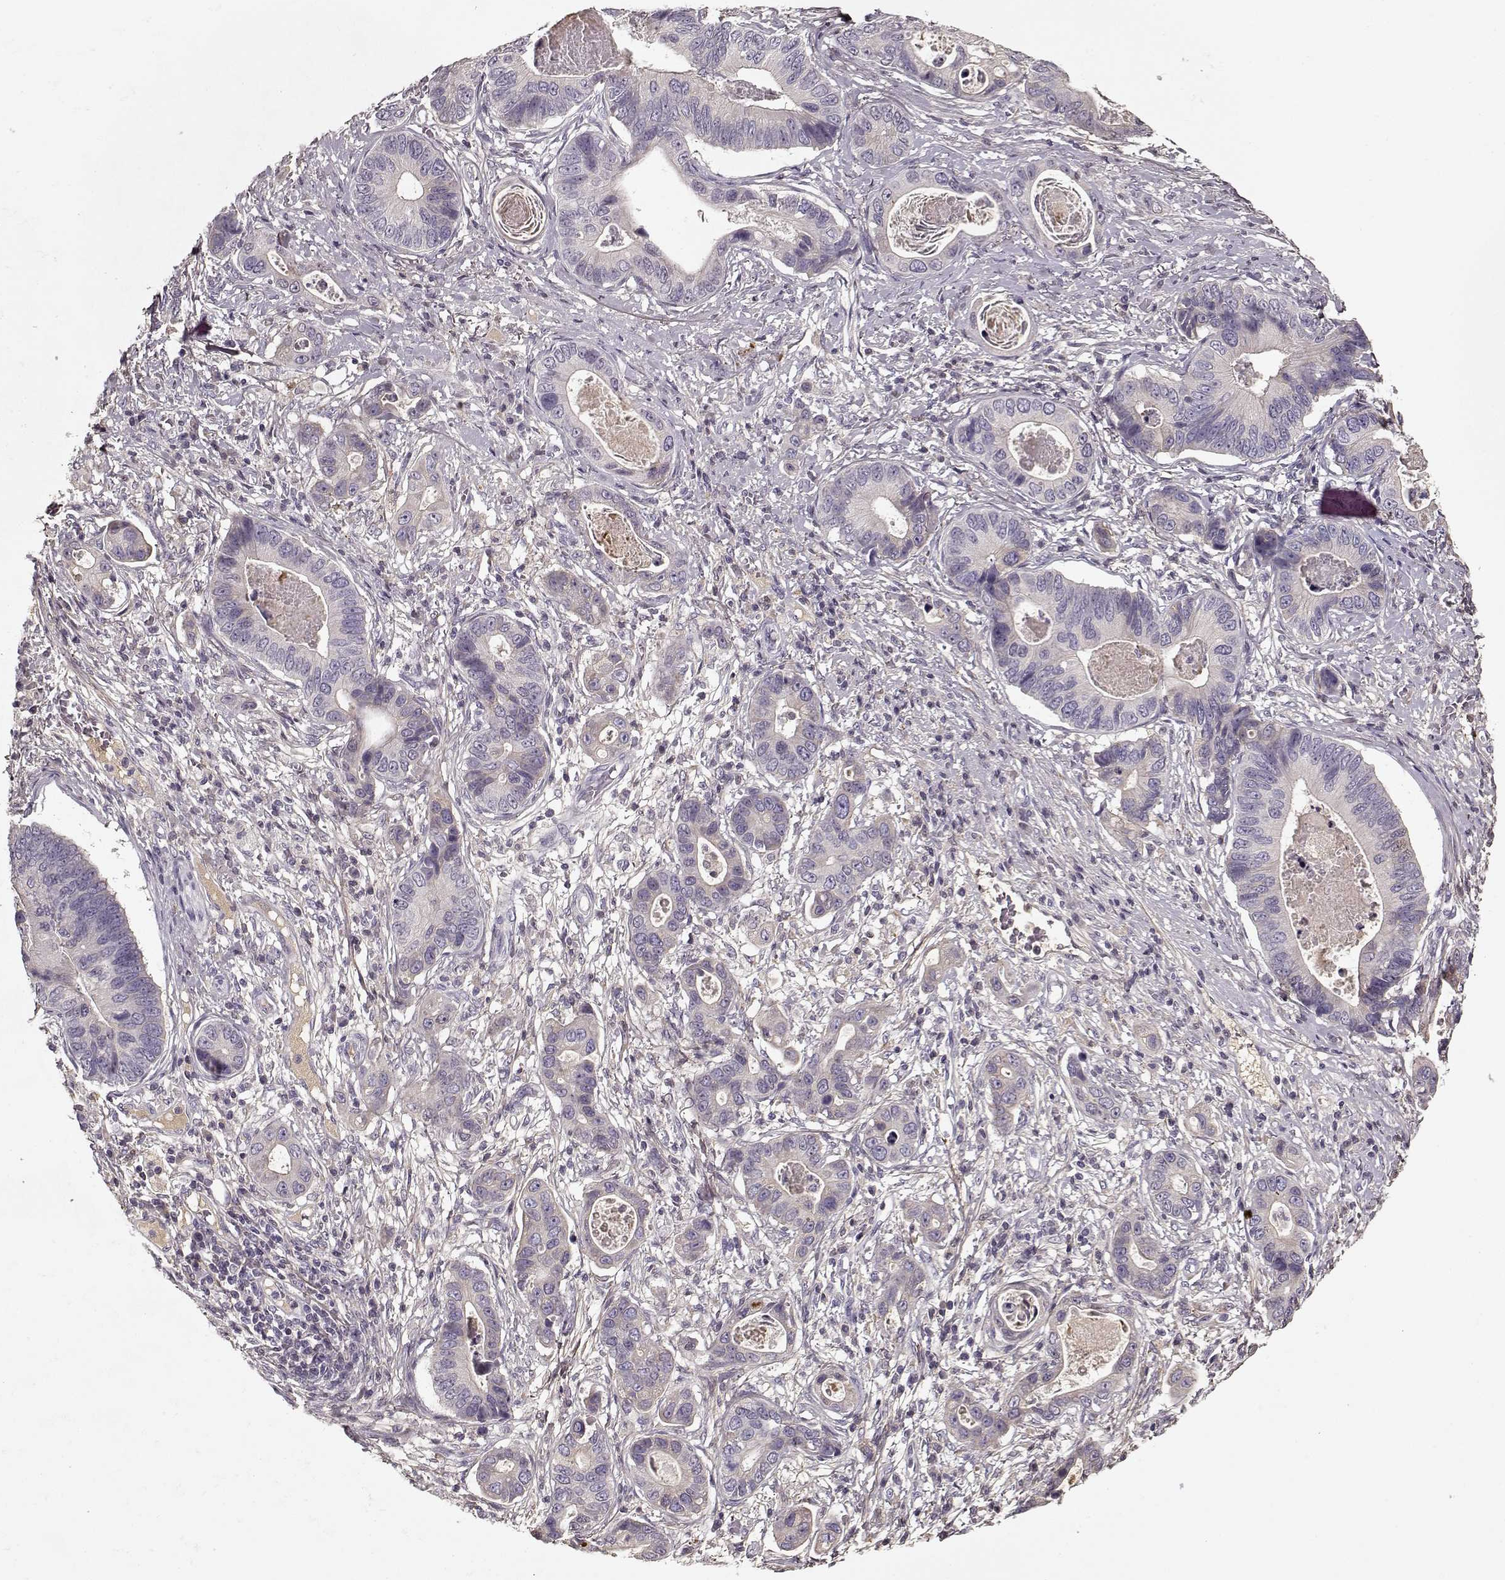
{"staining": {"intensity": "negative", "quantity": "none", "location": "none"}, "tissue": "stomach cancer", "cell_type": "Tumor cells", "image_type": "cancer", "snomed": [{"axis": "morphology", "description": "Adenocarcinoma, NOS"}, {"axis": "topography", "description": "Stomach"}], "caption": "An immunohistochemistry (IHC) photomicrograph of stomach cancer is shown. There is no staining in tumor cells of stomach cancer.", "gene": "LUM", "patient": {"sex": "male", "age": 84}}